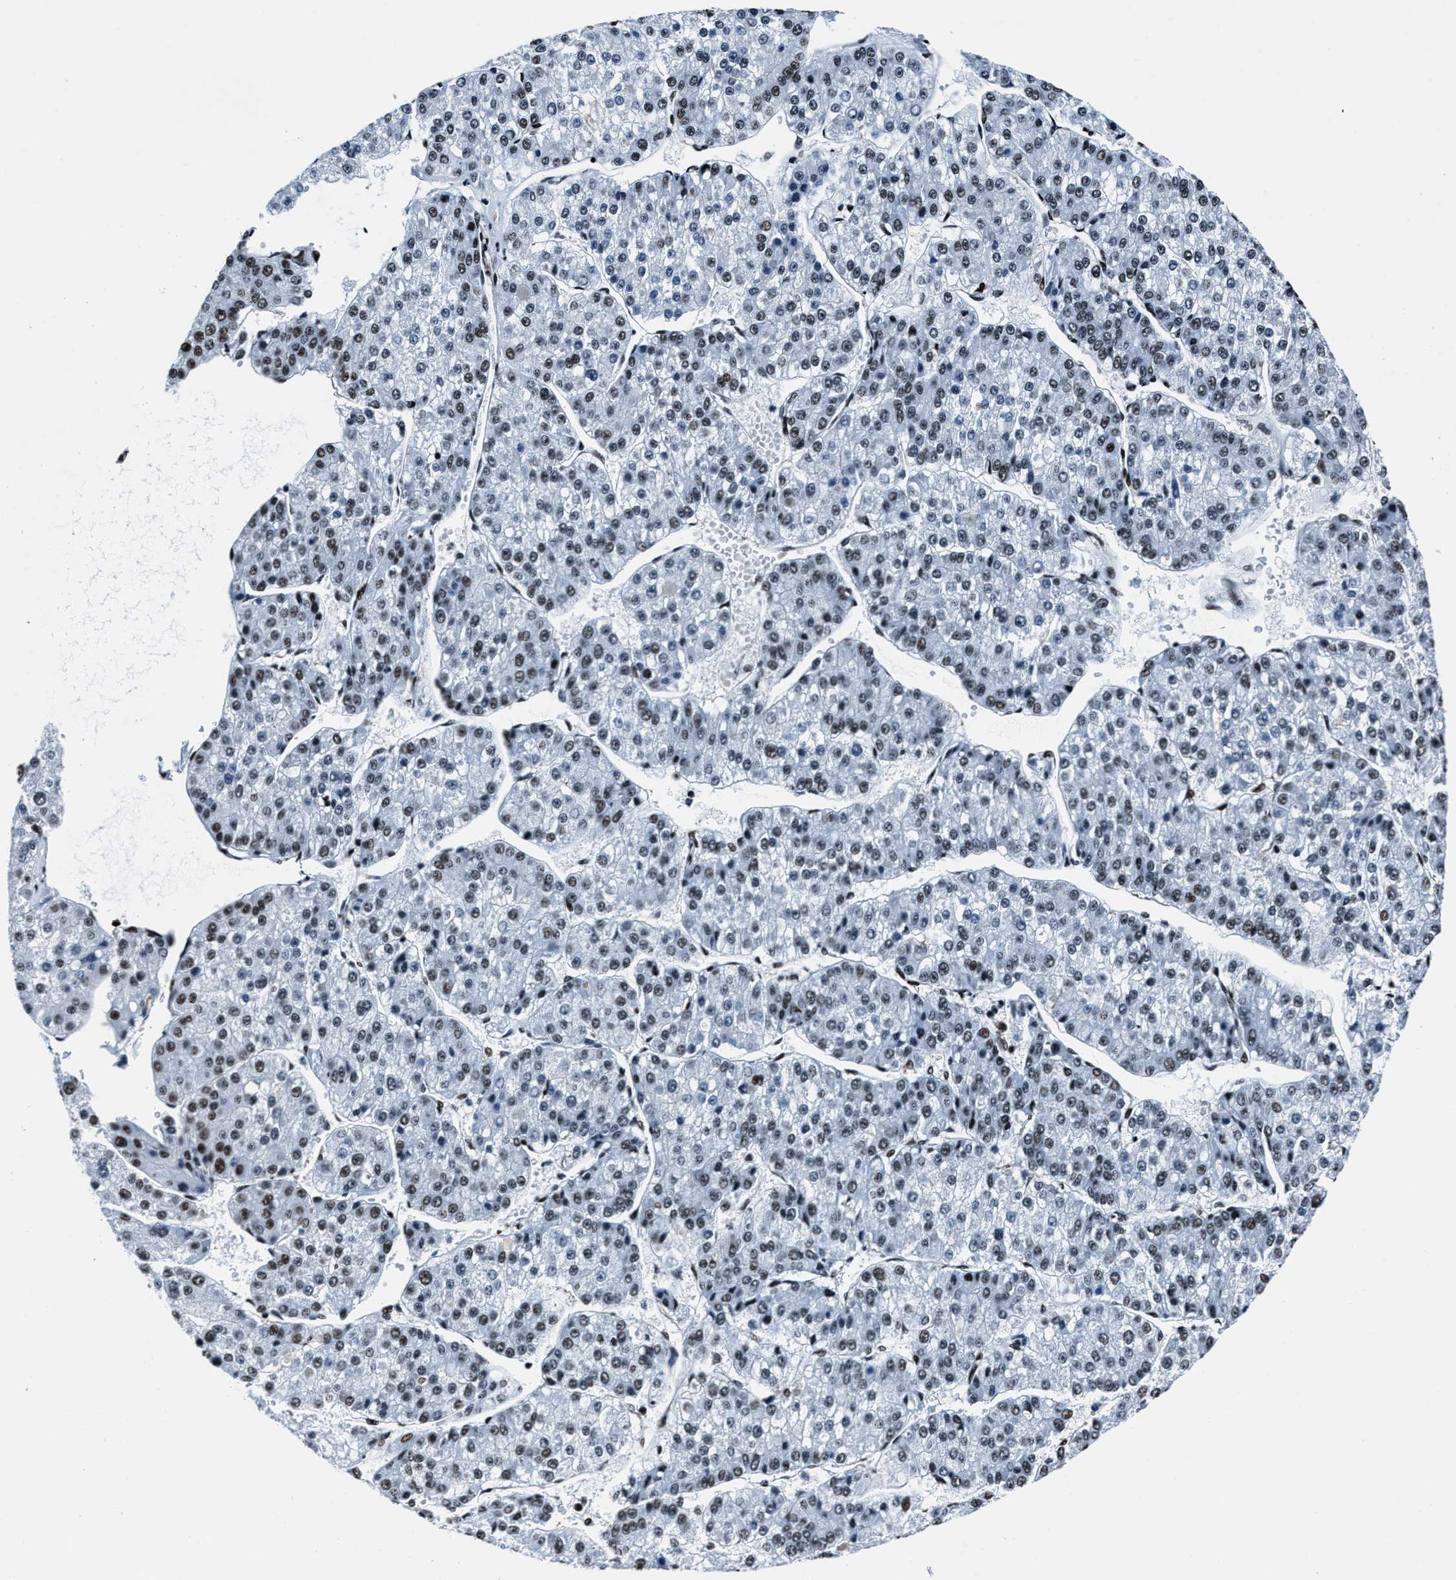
{"staining": {"intensity": "weak", "quantity": ">75%", "location": "nuclear"}, "tissue": "liver cancer", "cell_type": "Tumor cells", "image_type": "cancer", "snomed": [{"axis": "morphology", "description": "Carcinoma, Hepatocellular, NOS"}, {"axis": "topography", "description": "Liver"}], "caption": "Liver hepatocellular carcinoma stained for a protein reveals weak nuclear positivity in tumor cells.", "gene": "PPIE", "patient": {"sex": "female", "age": 73}}